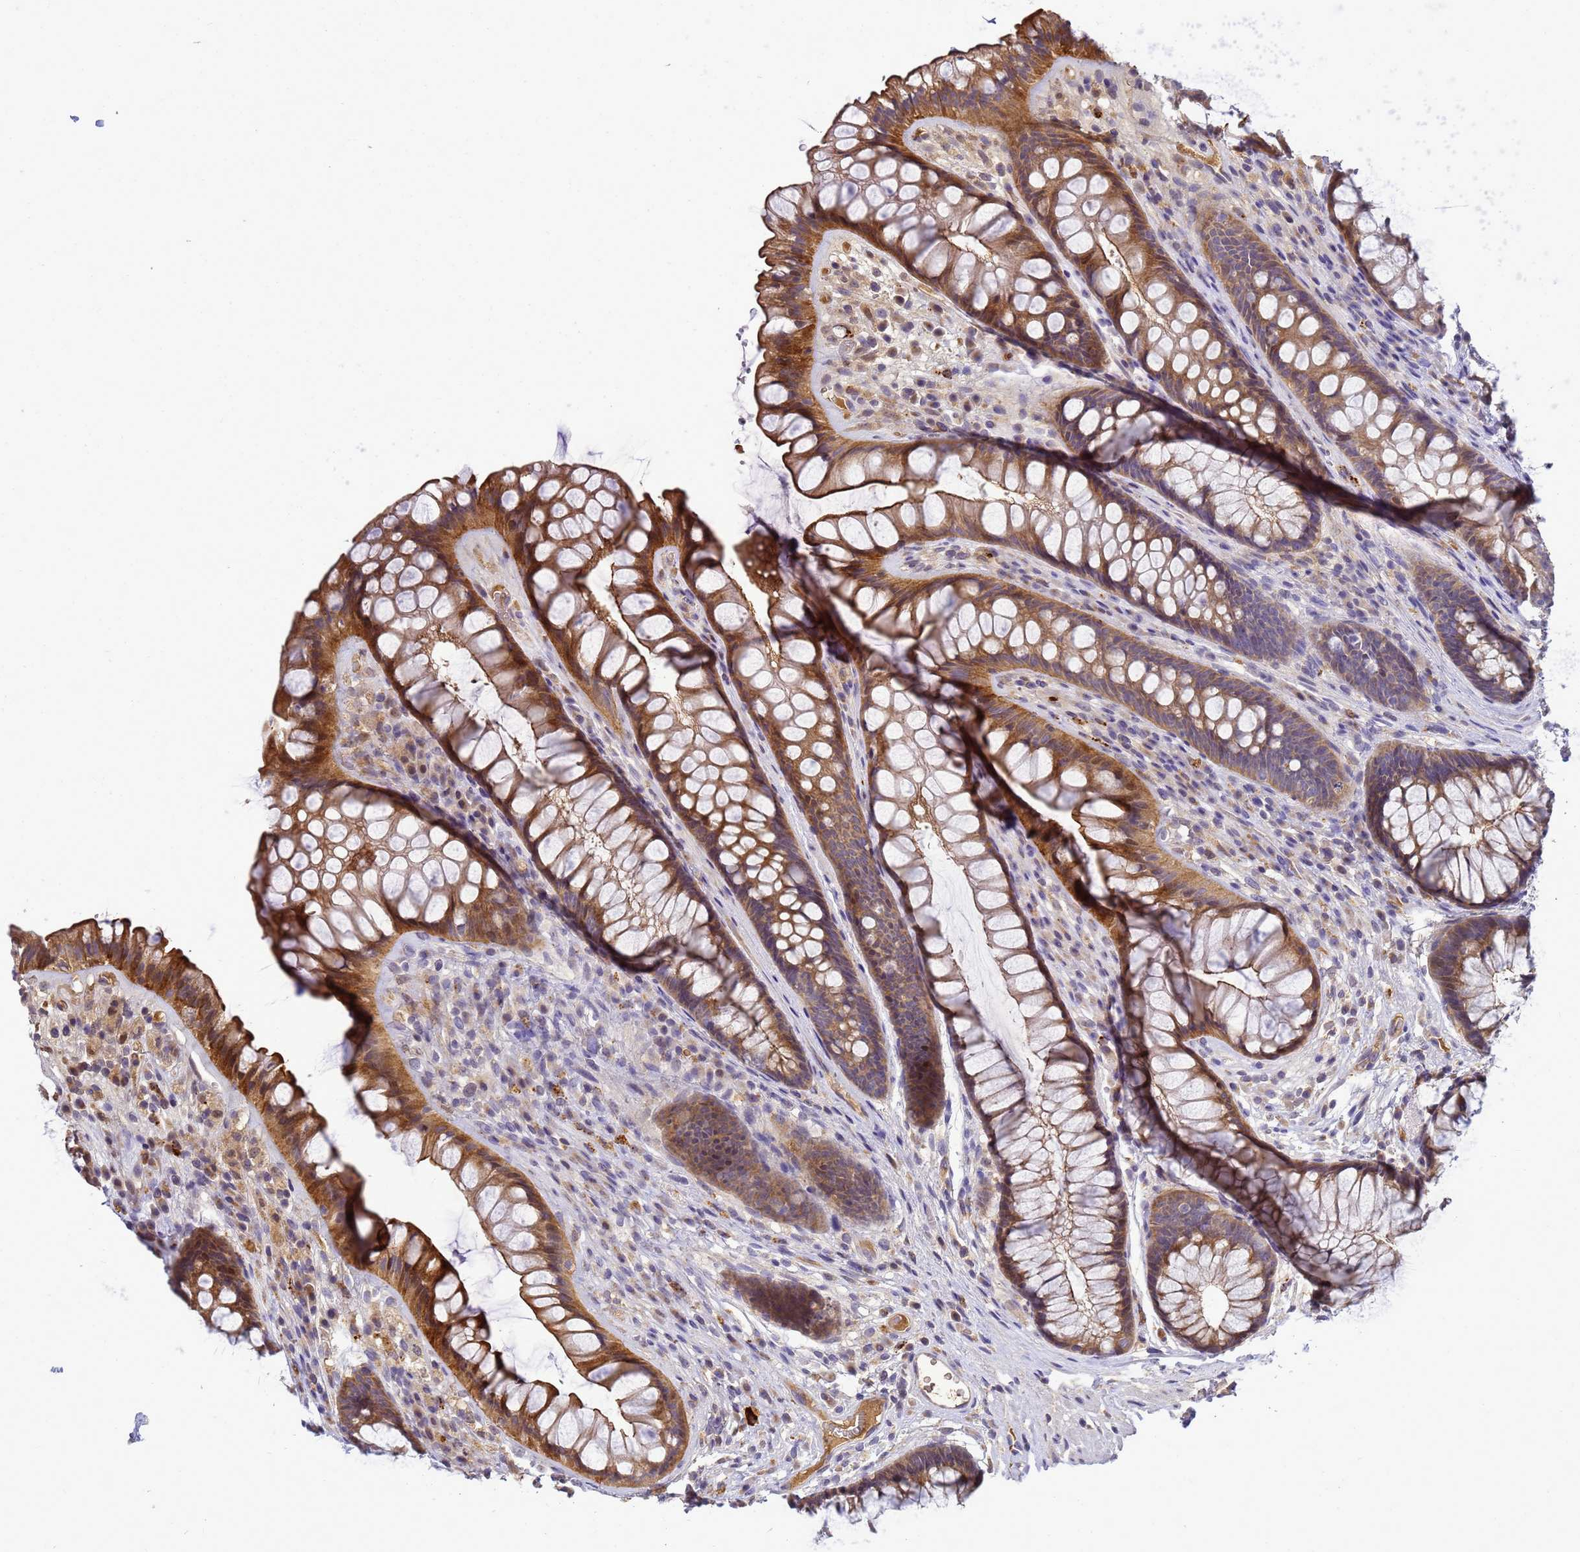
{"staining": {"intensity": "strong", "quantity": ">75%", "location": "cytoplasmic/membranous"}, "tissue": "rectum", "cell_type": "Glandular cells", "image_type": "normal", "snomed": [{"axis": "morphology", "description": "Normal tissue, NOS"}, {"axis": "topography", "description": "Rectum"}], "caption": "Glandular cells demonstrate high levels of strong cytoplasmic/membranous expression in about >75% of cells in unremarkable human rectum.", "gene": "TMEM74B", "patient": {"sex": "male", "age": 74}}